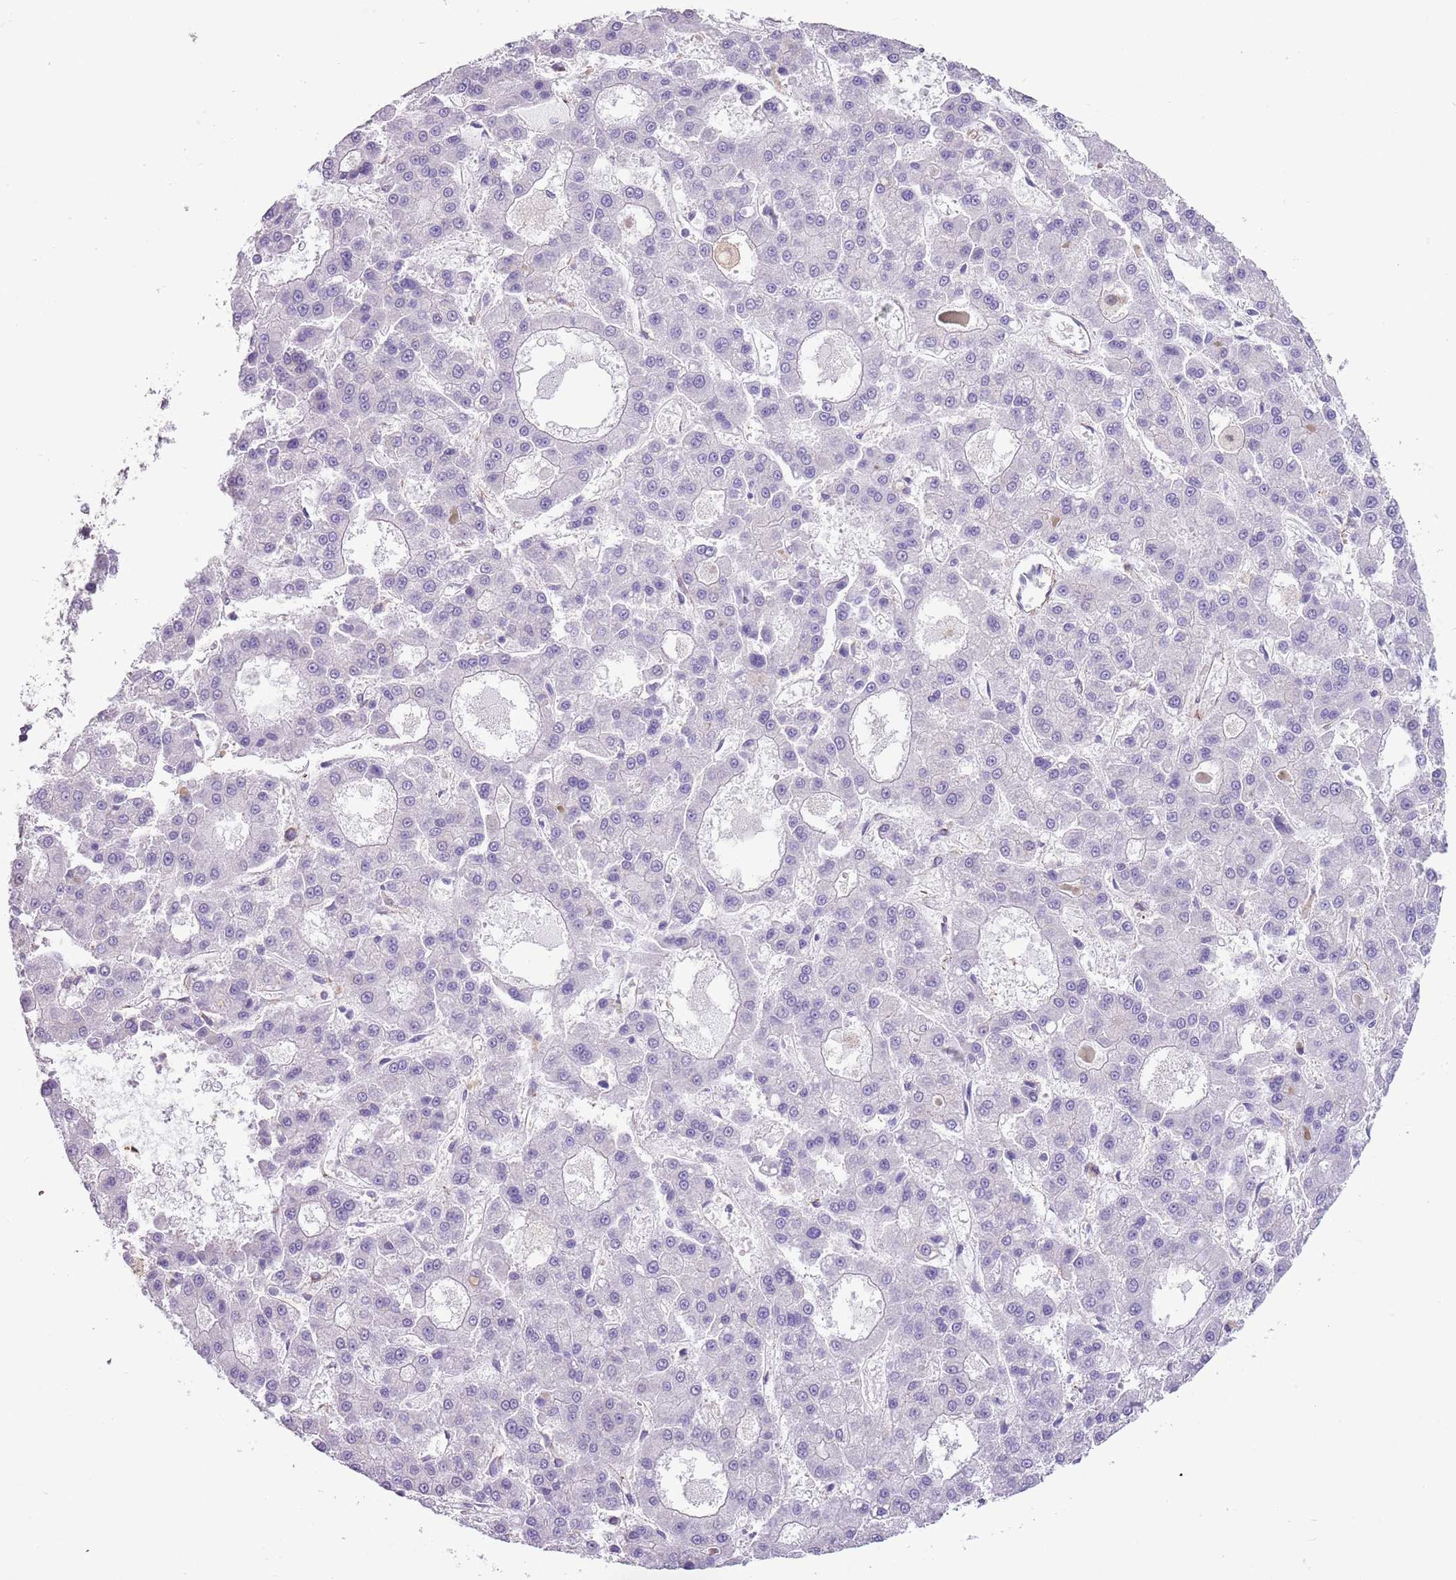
{"staining": {"intensity": "negative", "quantity": "none", "location": "none"}, "tissue": "liver cancer", "cell_type": "Tumor cells", "image_type": "cancer", "snomed": [{"axis": "morphology", "description": "Carcinoma, Hepatocellular, NOS"}, {"axis": "topography", "description": "Liver"}], "caption": "High magnification brightfield microscopy of liver cancer stained with DAB (brown) and counterstained with hematoxylin (blue): tumor cells show no significant positivity.", "gene": "CREBZF", "patient": {"sex": "male", "age": 70}}